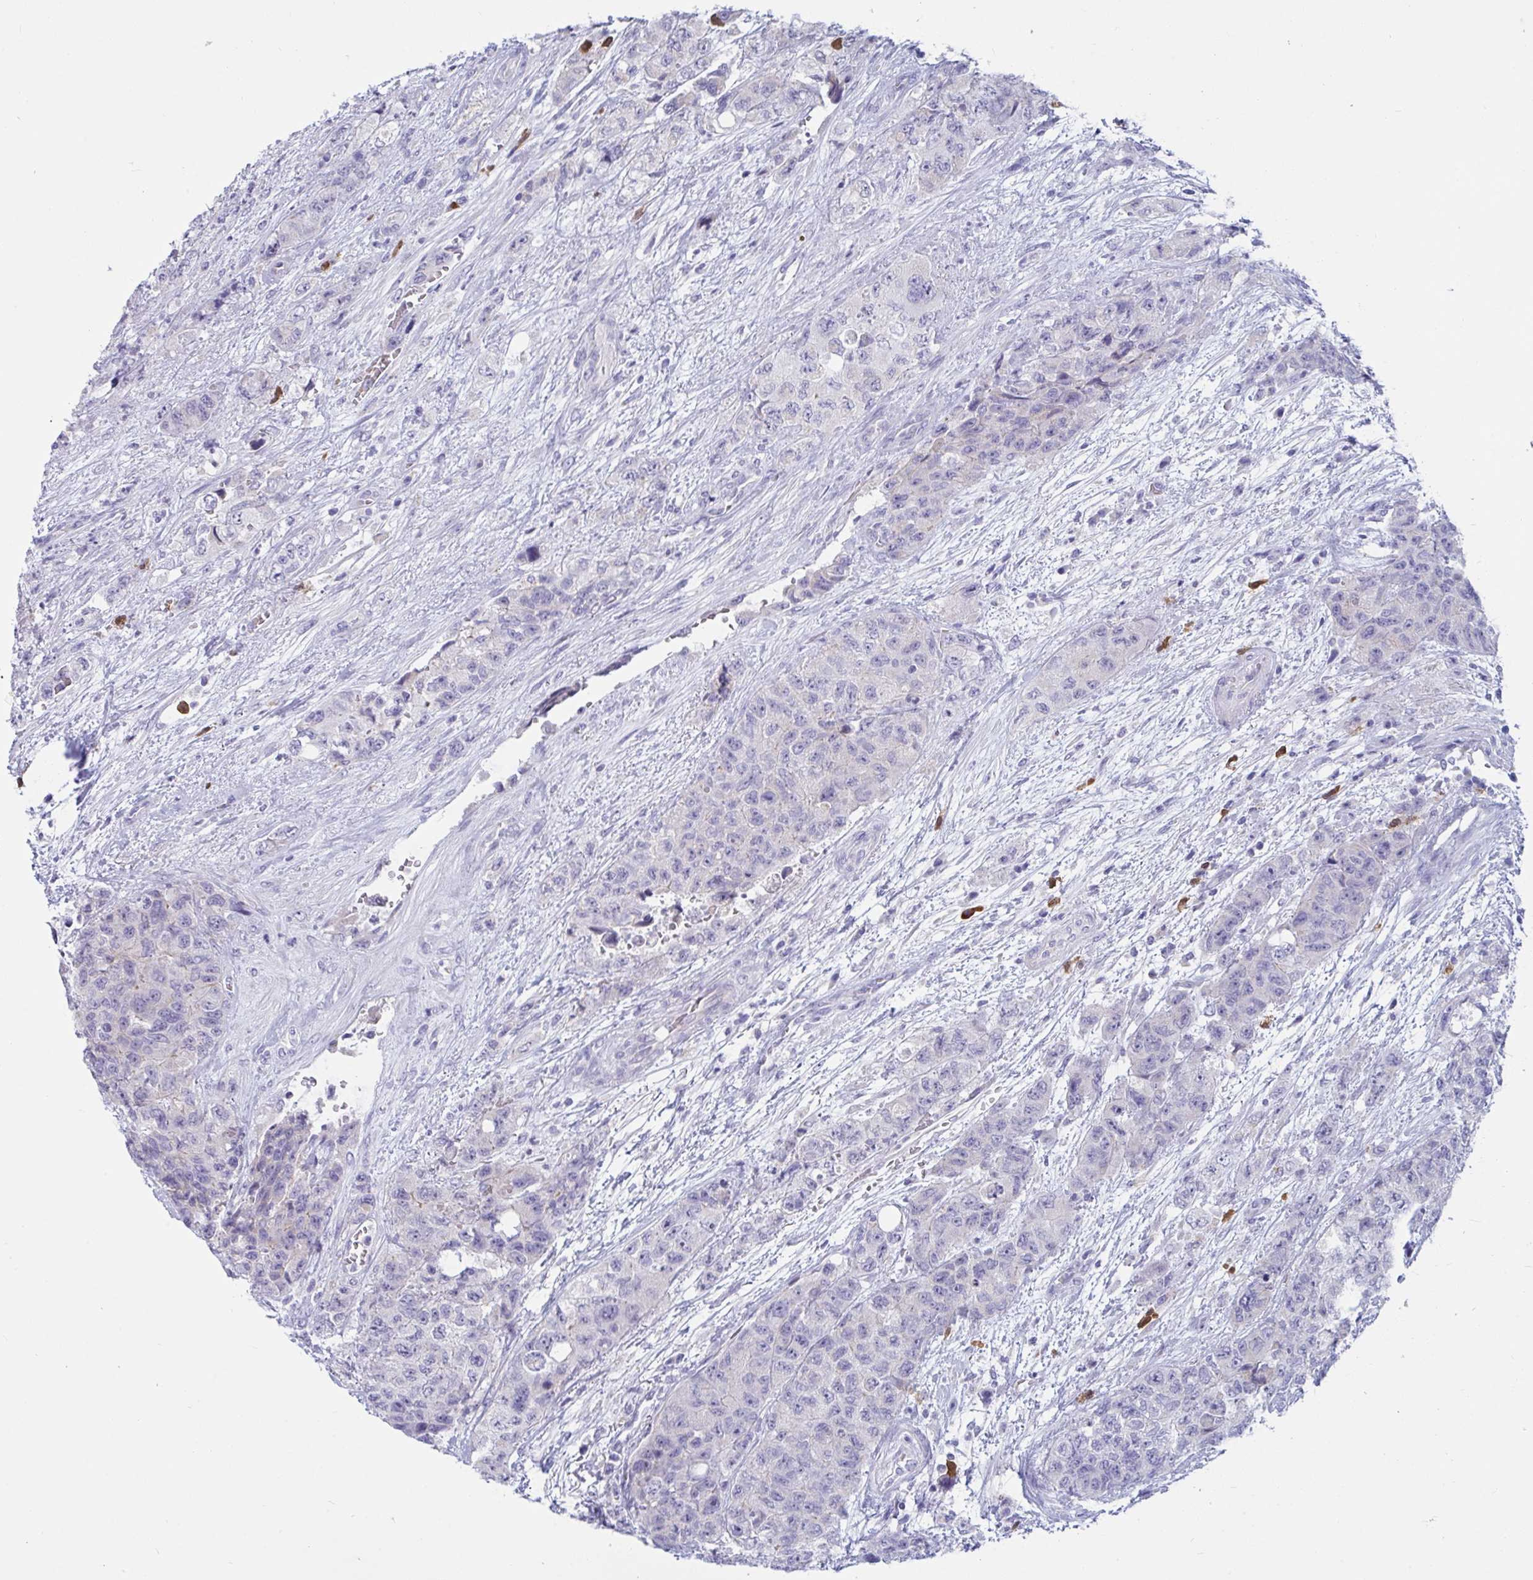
{"staining": {"intensity": "negative", "quantity": "none", "location": "none"}, "tissue": "urothelial cancer", "cell_type": "Tumor cells", "image_type": "cancer", "snomed": [{"axis": "morphology", "description": "Urothelial carcinoma, High grade"}, {"axis": "topography", "description": "Urinary bladder"}], "caption": "This is an immunohistochemistry (IHC) image of human urothelial carcinoma (high-grade). There is no expression in tumor cells.", "gene": "TAS2R38", "patient": {"sex": "female", "age": 78}}